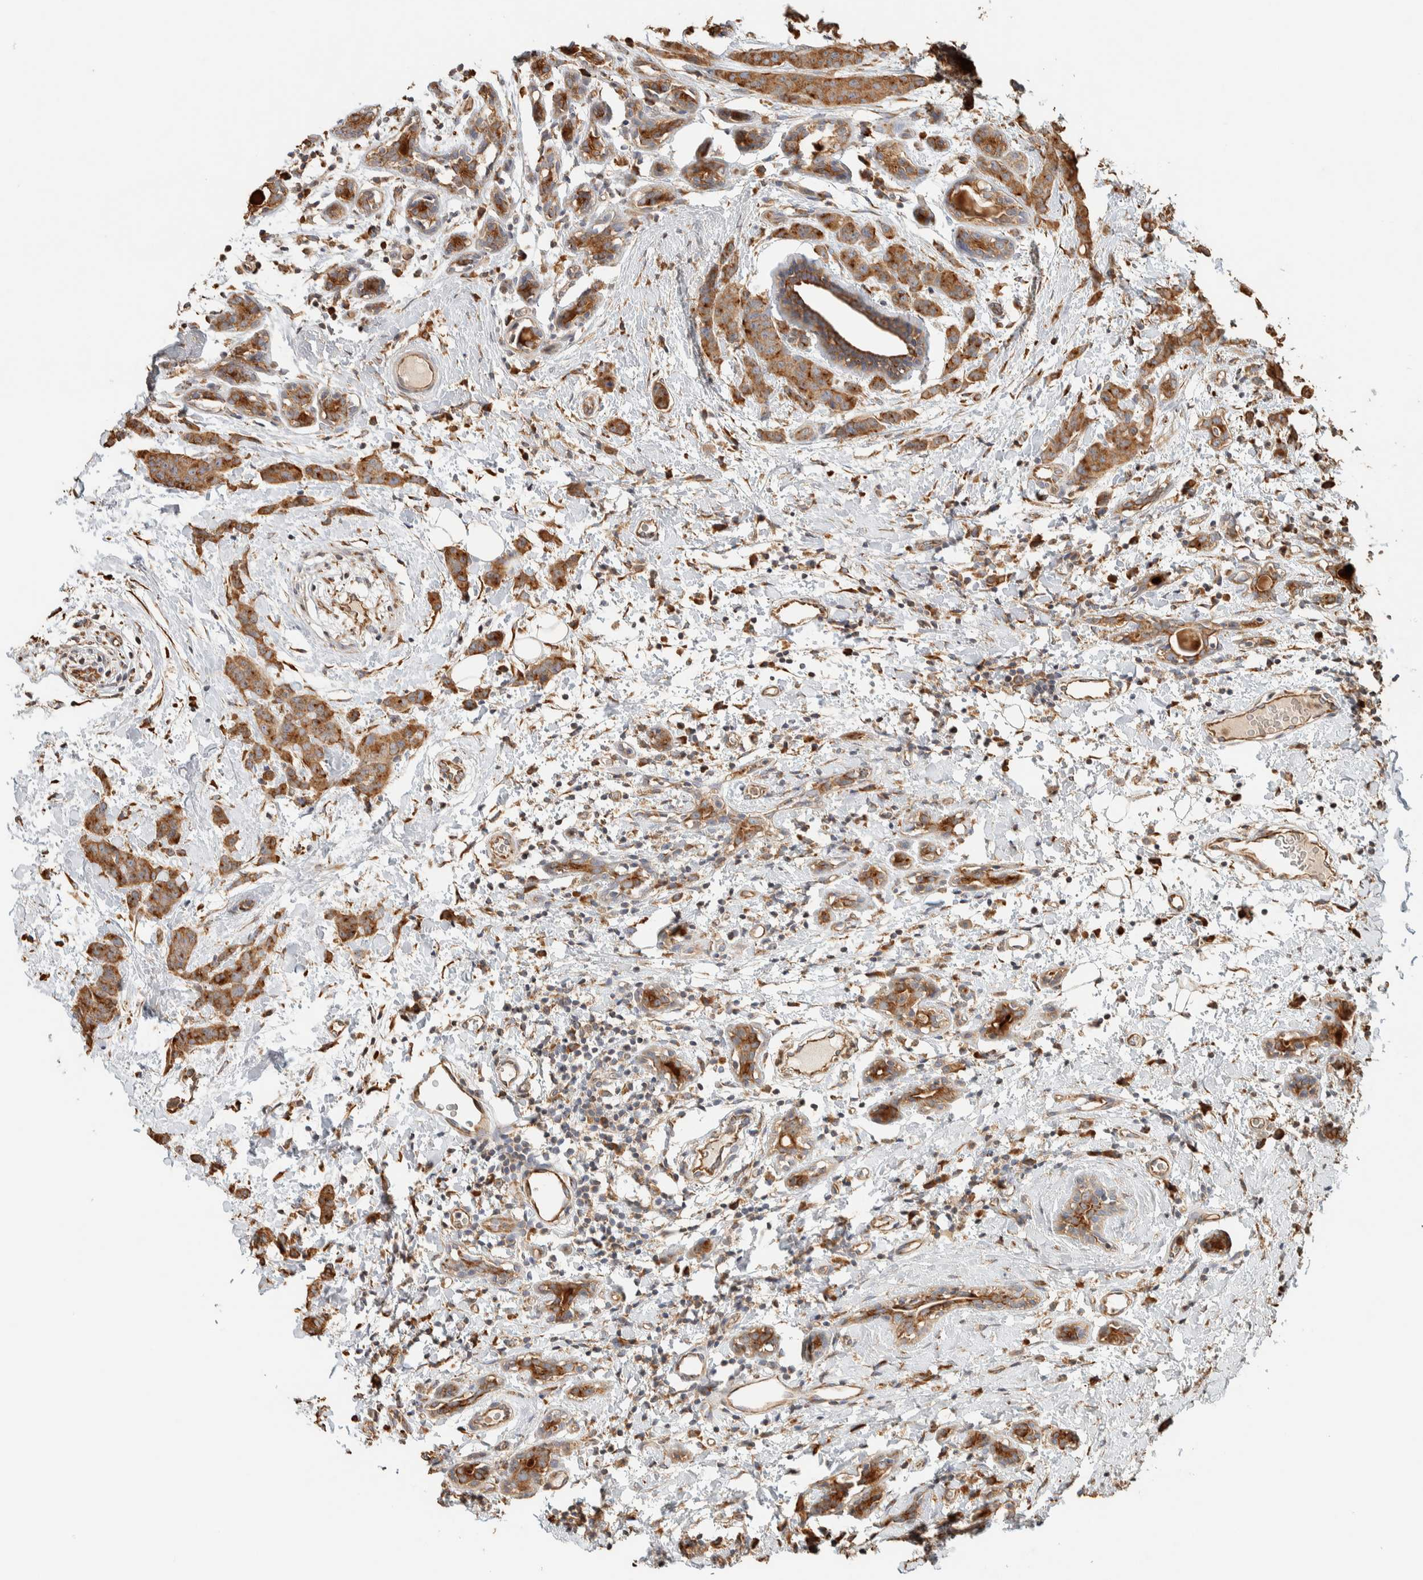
{"staining": {"intensity": "moderate", "quantity": ">75%", "location": "cytoplasmic/membranous"}, "tissue": "breast cancer", "cell_type": "Tumor cells", "image_type": "cancer", "snomed": [{"axis": "morphology", "description": "Normal tissue, NOS"}, {"axis": "morphology", "description": "Duct carcinoma"}, {"axis": "topography", "description": "Breast"}], "caption": "Breast cancer (infiltrating ductal carcinoma) stained for a protein (brown) reveals moderate cytoplasmic/membranous positive positivity in about >75% of tumor cells.", "gene": "RAB11FIP1", "patient": {"sex": "female", "age": 40}}